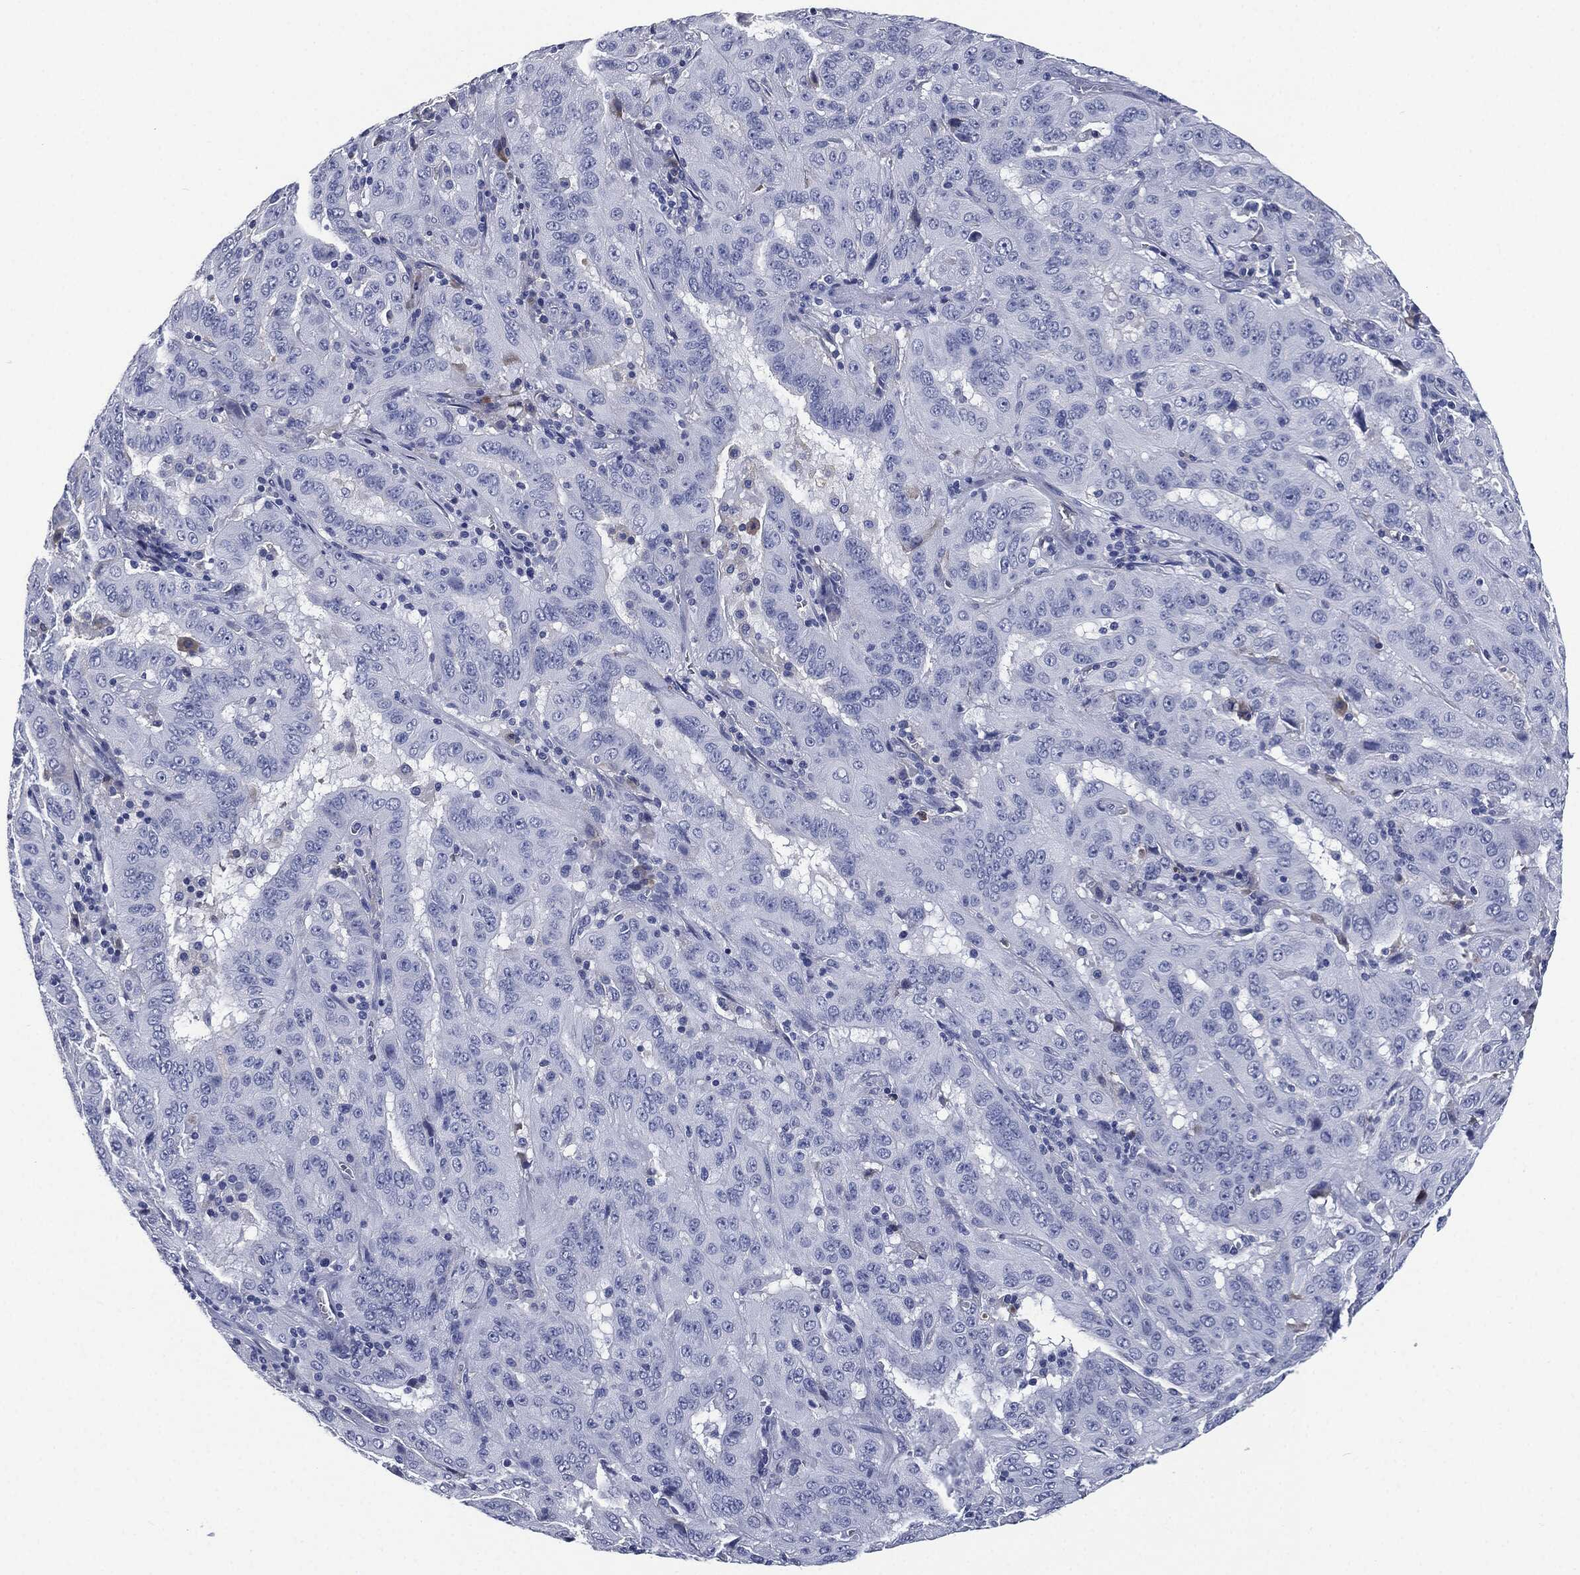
{"staining": {"intensity": "negative", "quantity": "none", "location": "none"}, "tissue": "pancreatic cancer", "cell_type": "Tumor cells", "image_type": "cancer", "snomed": [{"axis": "morphology", "description": "Adenocarcinoma, NOS"}, {"axis": "topography", "description": "Pancreas"}], "caption": "Immunohistochemistry (IHC) photomicrograph of human pancreatic cancer stained for a protein (brown), which demonstrates no staining in tumor cells.", "gene": "SIGLEC7", "patient": {"sex": "male", "age": 63}}